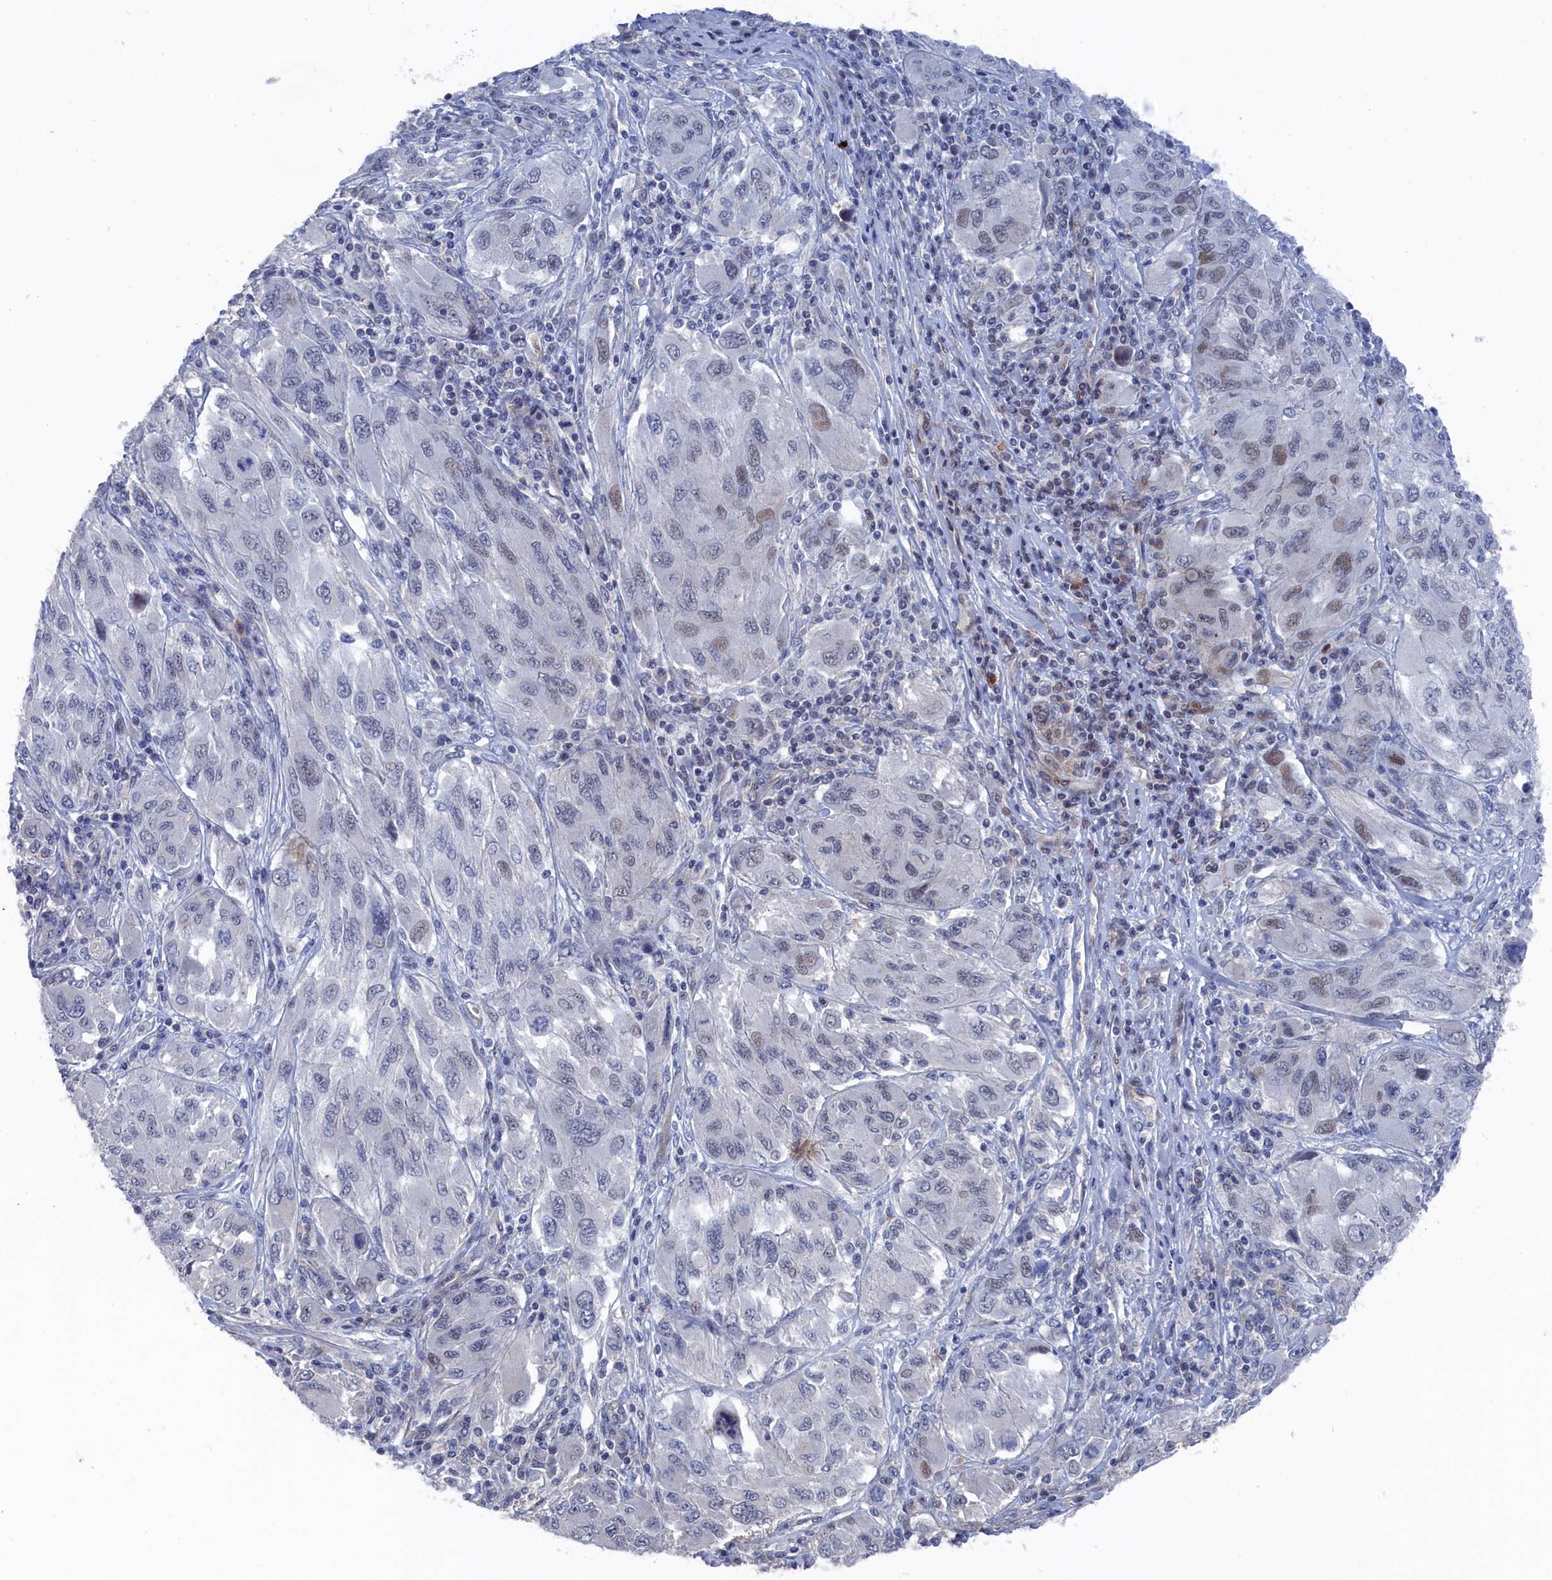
{"staining": {"intensity": "negative", "quantity": "none", "location": "none"}, "tissue": "melanoma", "cell_type": "Tumor cells", "image_type": "cancer", "snomed": [{"axis": "morphology", "description": "Malignant melanoma, NOS"}, {"axis": "topography", "description": "Skin"}], "caption": "Tumor cells are negative for protein expression in human malignant melanoma.", "gene": "MARCHF3", "patient": {"sex": "female", "age": 91}}